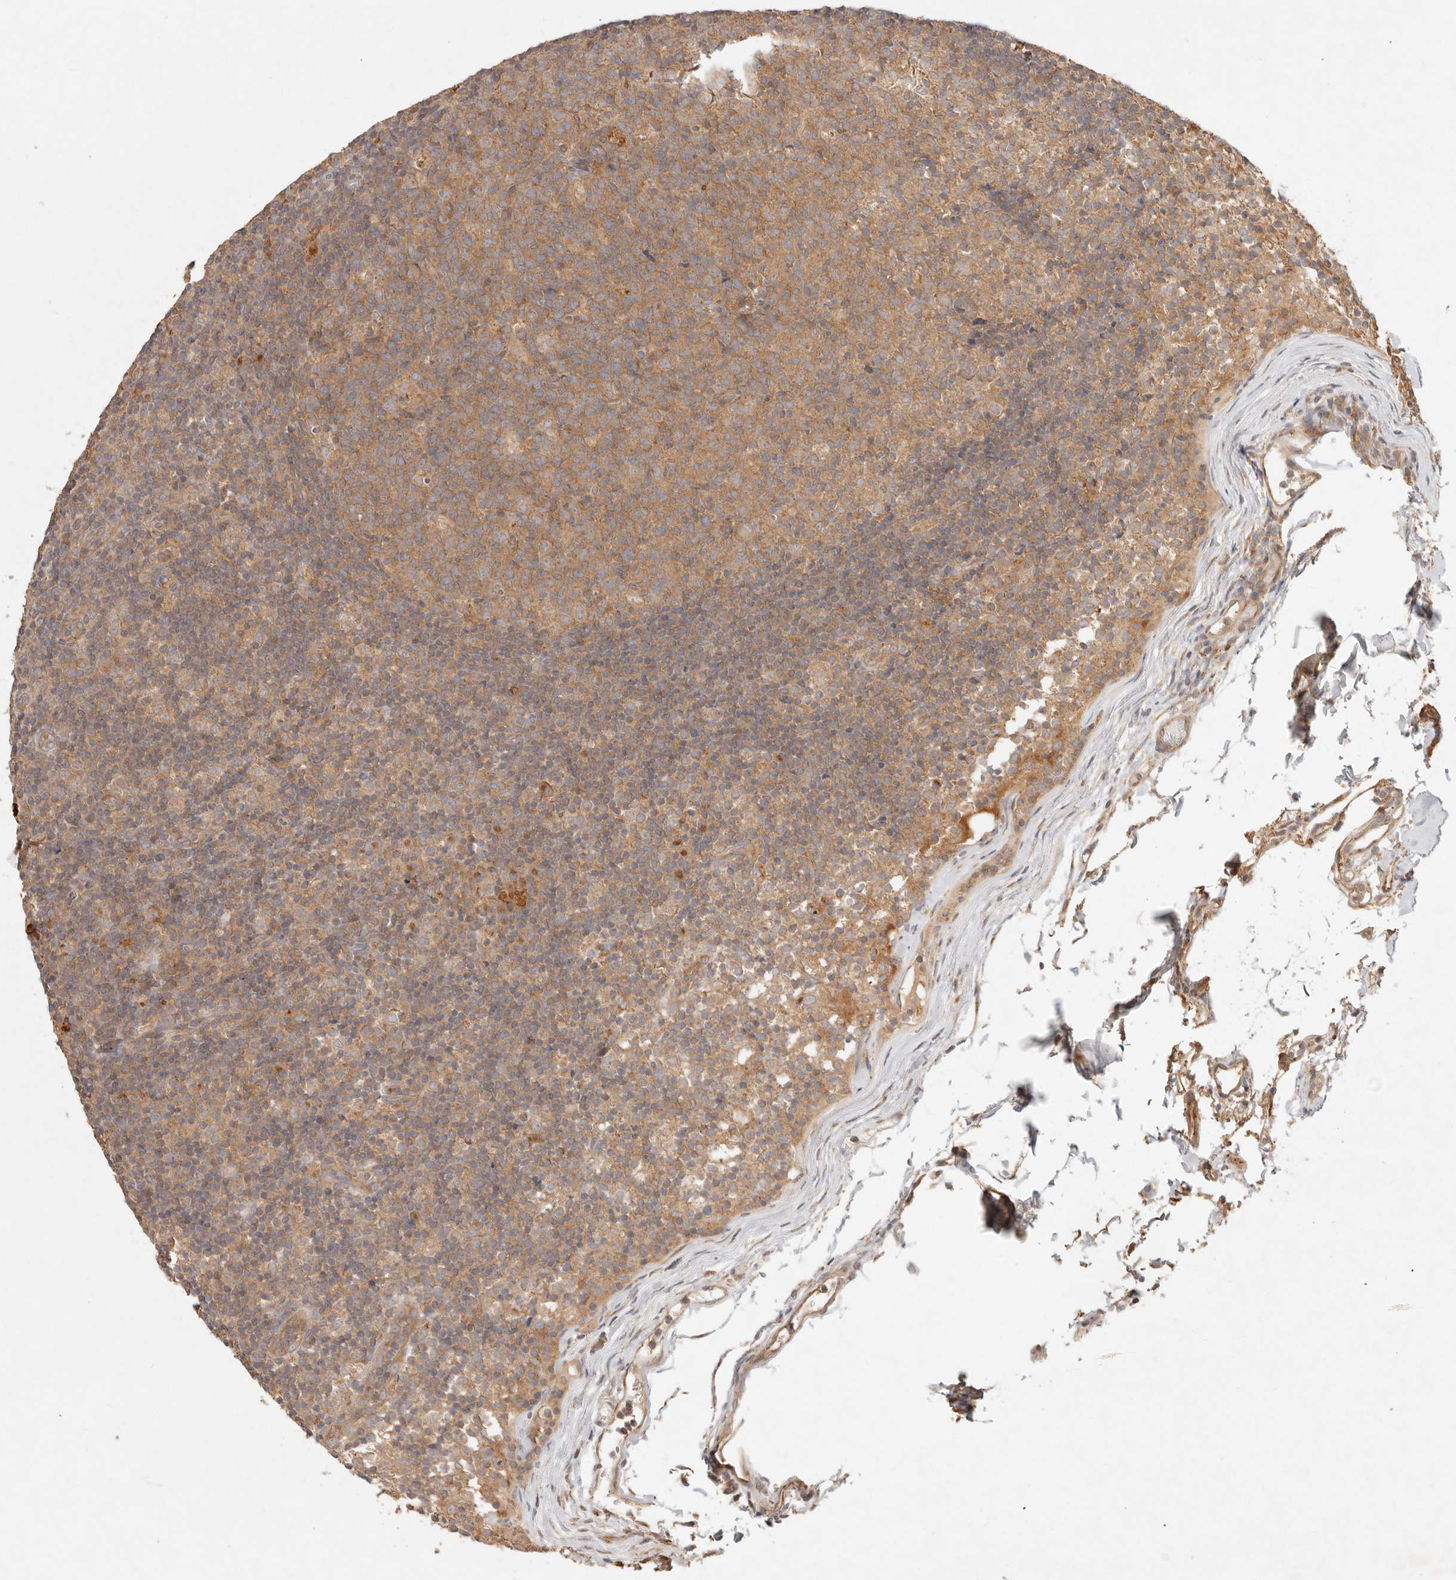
{"staining": {"intensity": "moderate", "quantity": ">75%", "location": "cytoplasmic/membranous"}, "tissue": "lymph node", "cell_type": "Germinal center cells", "image_type": "normal", "snomed": [{"axis": "morphology", "description": "Normal tissue, NOS"}, {"axis": "morphology", "description": "Inflammation, NOS"}, {"axis": "topography", "description": "Lymph node"}], "caption": "This micrograph demonstrates immunohistochemistry staining of unremarkable human lymph node, with medium moderate cytoplasmic/membranous staining in approximately >75% of germinal center cells.", "gene": "HECTD3", "patient": {"sex": "male", "age": 55}}